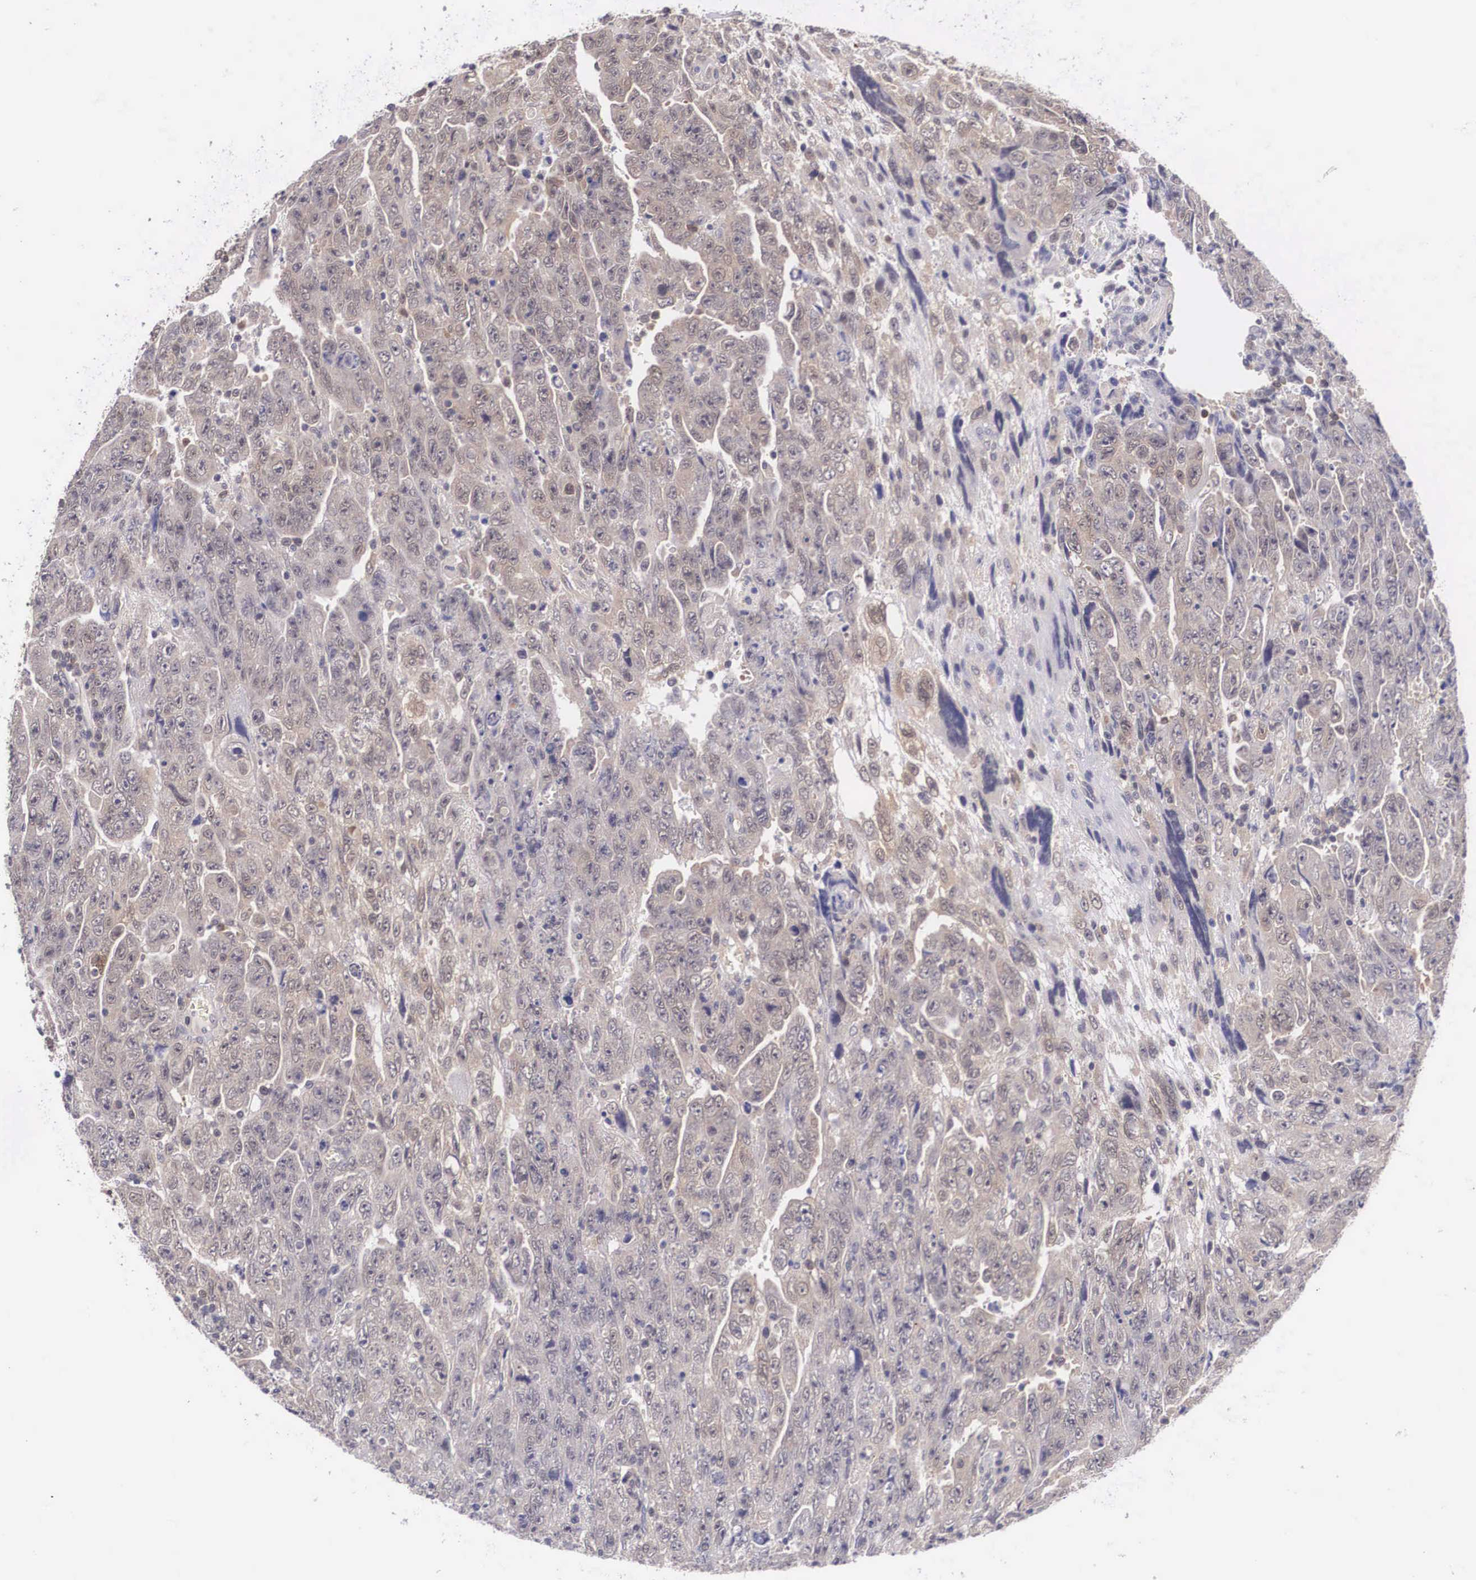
{"staining": {"intensity": "weak", "quantity": "25%-75%", "location": "cytoplasmic/membranous"}, "tissue": "testis cancer", "cell_type": "Tumor cells", "image_type": "cancer", "snomed": [{"axis": "morphology", "description": "Carcinoma, Embryonal, NOS"}, {"axis": "topography", "description": "Testis"}], "caption": "The immunohistochemical stain highlights weak cytoplasmic/membranous positivity in tumor cells of testis embryonal carcinoma tissue.", "gene": "IGBP1", "patient": {"sex": "male", "age": 28}}